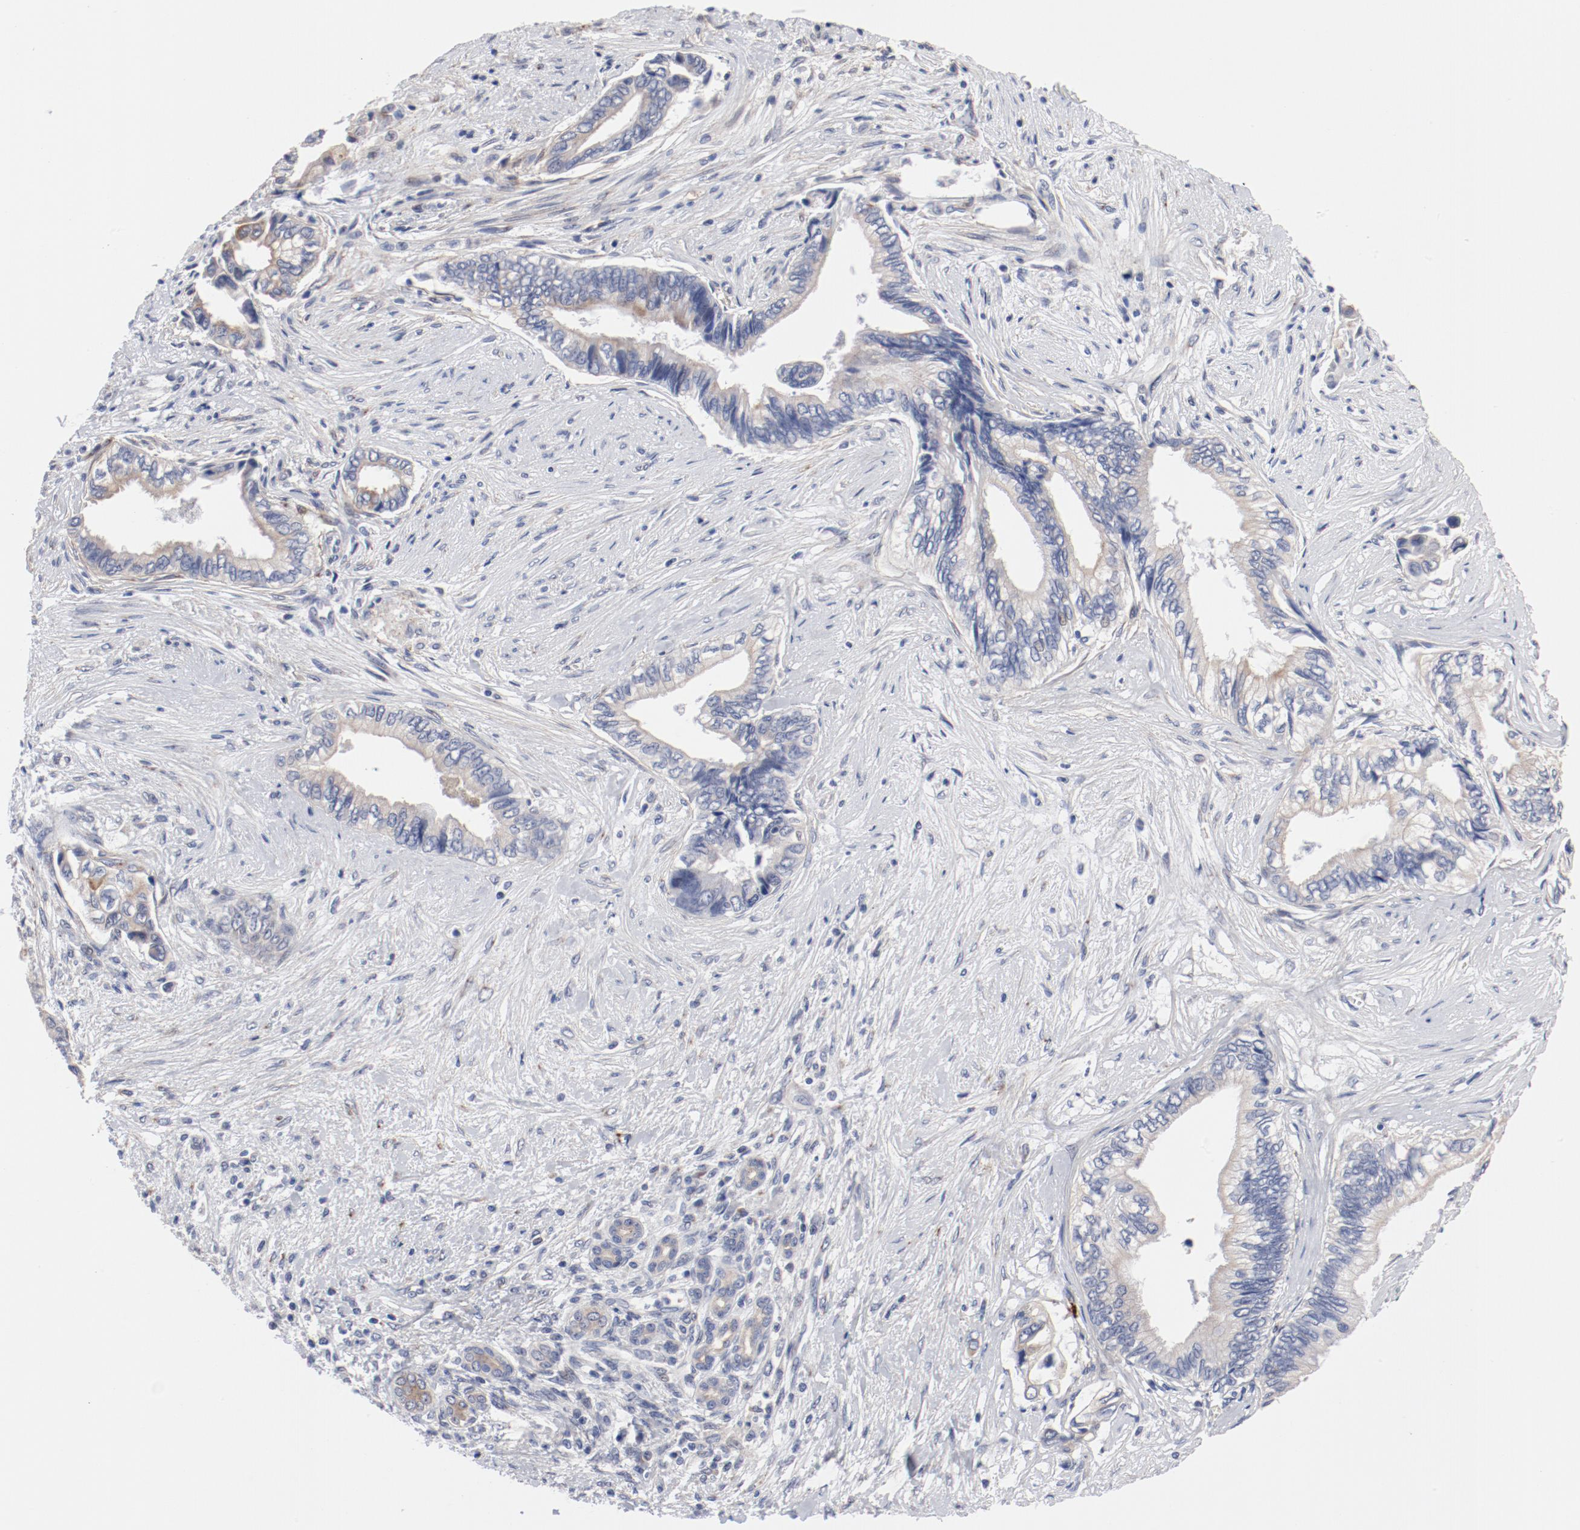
{"staining": {"intensity": "weak", "quantity": "25%-75%", "location": "cytoplasmic/membranous"}, "tissue": "pancreatic cancer", "cell_type": "Tumor cells", "image_type": "cancer", "snomed": [{"axis": "morphology", "description": "Adenocarcinoma, NOS"}, {"axis": "topography", "description": "Pancreas"}], "caption": "The micrograph exhibits staining of pancreatic cancer, revealing weak cytoplasmic/membranous protein expression (brown color) within tumor cells. (Brightfield microscopy of DAB IHC at high magnification).", "gene": "GPR143", "patient": {"sex": "female", "age": 66}}